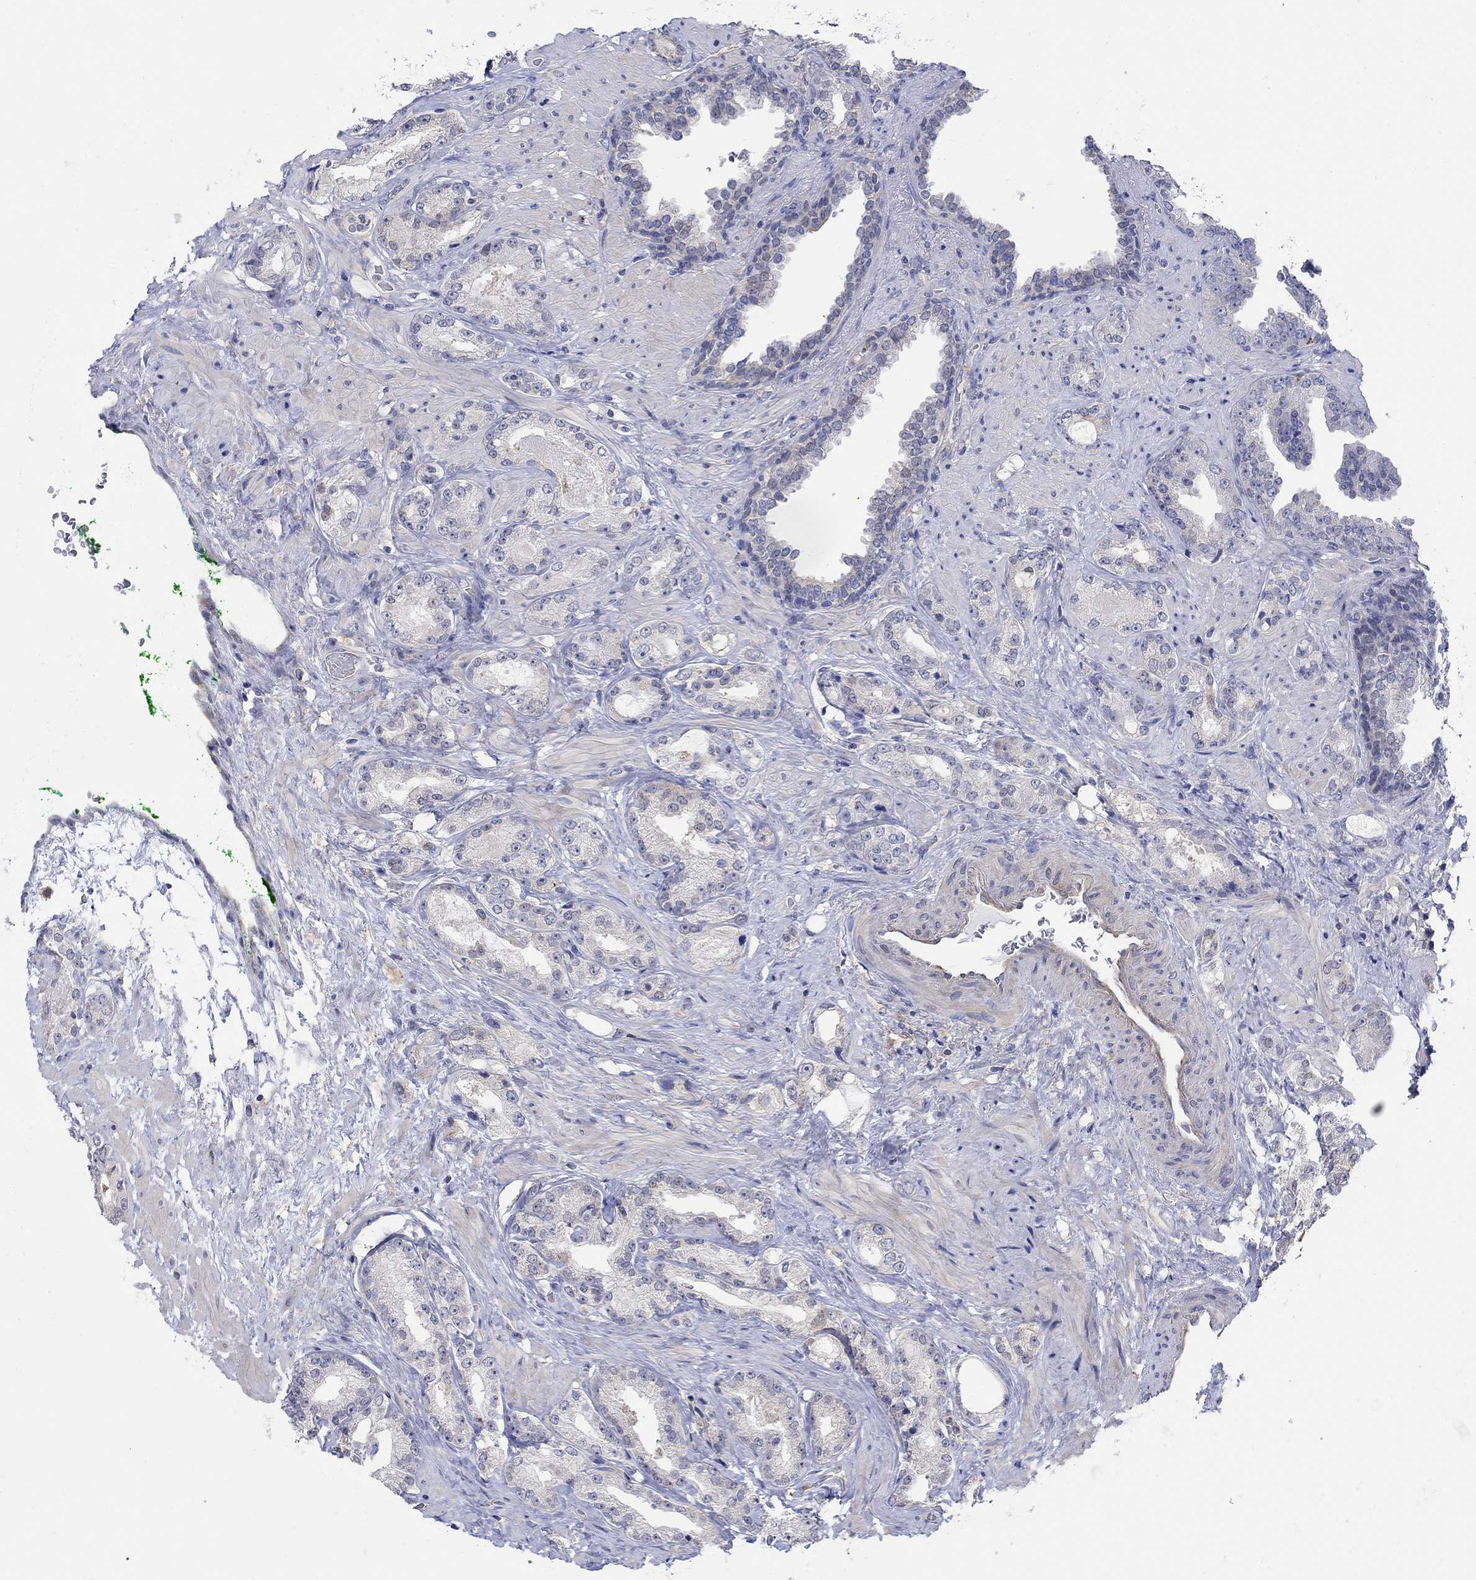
{"staining": {"intensity": "negative", "quantity": "none", "location": "none"}, "tissue": "prostate cancer", "cell_type": "Tumor cells", "image_type": "cancer", "snomed": [{"axis": "morphology", "description": "Adenocarcinoma, Low grade"}, {"axis": "topography", "description": "Prostate"}], "caption": "A histopathology image of prostate adenocarcinoma (low-grade) stained for a protein exhibits no brown staining in tumor cells. (Brightfield microscopy of DAB (3,3'-diaminobenzidine) IHC at high magnification).", "gene": "TEKT3", "patient": {"sex": "male", "age": 68}}